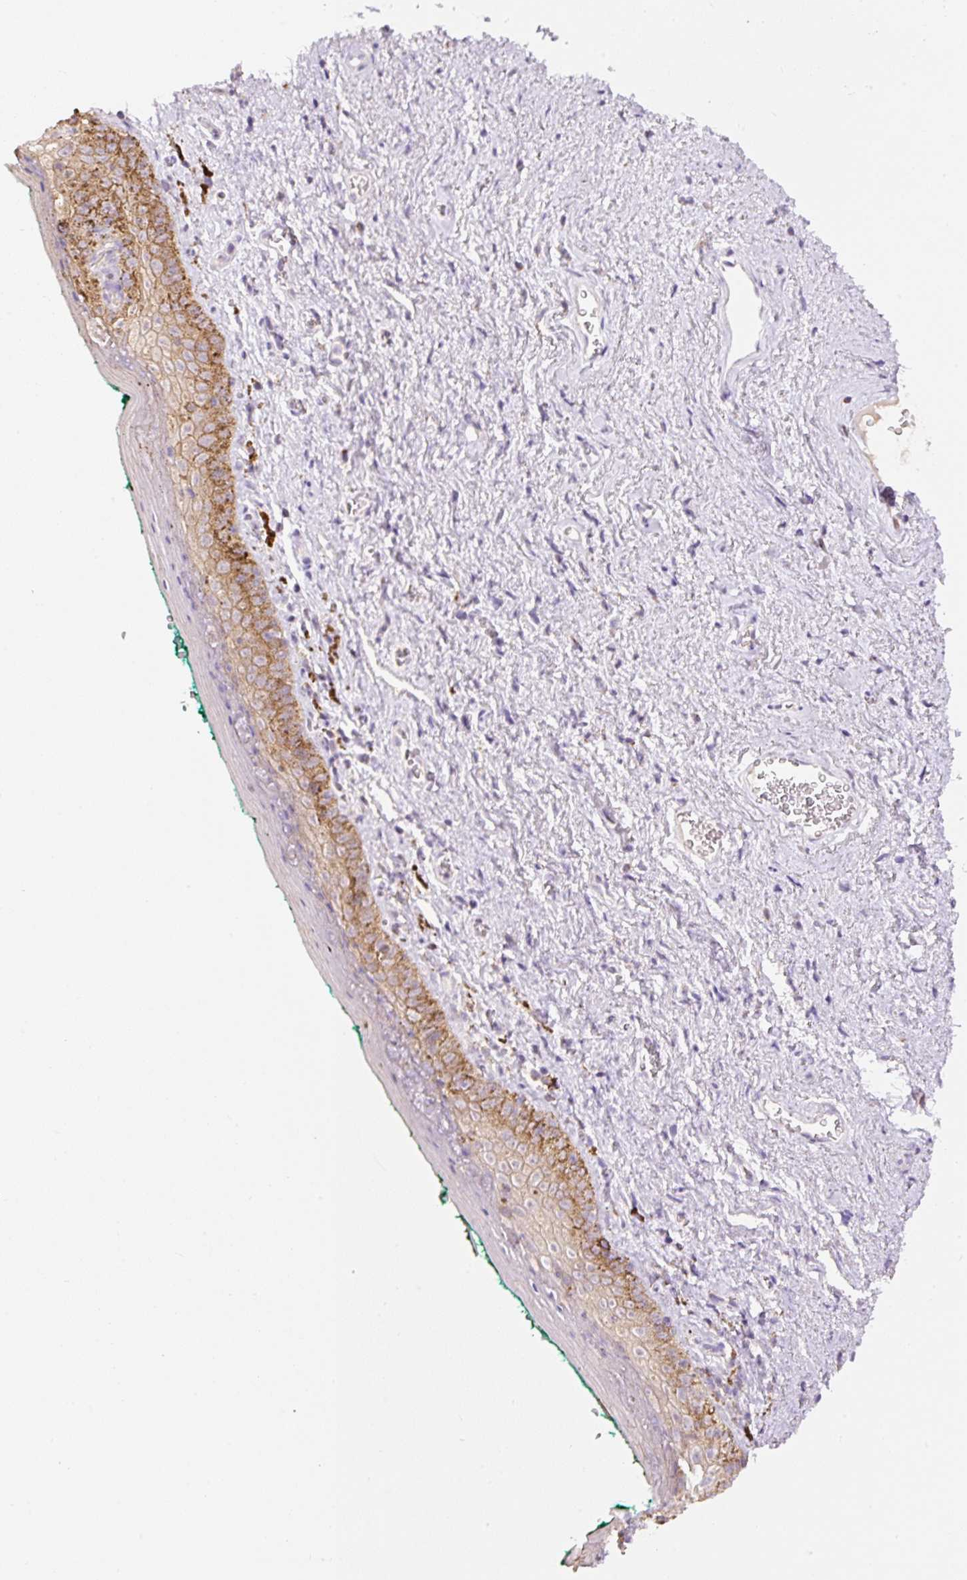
{"staining": {"intensity": "moderate", "quantity": "<25%", "location": "cytoplasmic/membranous"}, "tissue": "vagina", "cell_type": "Squamous epithelial cells", "image_type": "normal", "snomed": [{"axis": "morphology", "description": "Normal tissue, NOS"}, {"axis": "topography", "description": "Vulva"}, {"axis": "topography", "description": "Vagina"}, {"axis": "topography", "description": "Peripheral nerve tissue"}], "caption": "Vagina stained with DAB immunohistochemistry demonstrates low levels of moderate cytoplasmic/membranous staining in about <25% of squamous epithelial cells.", "gene": "PCK2", "patient": {"sex": "female", "age": 66}}